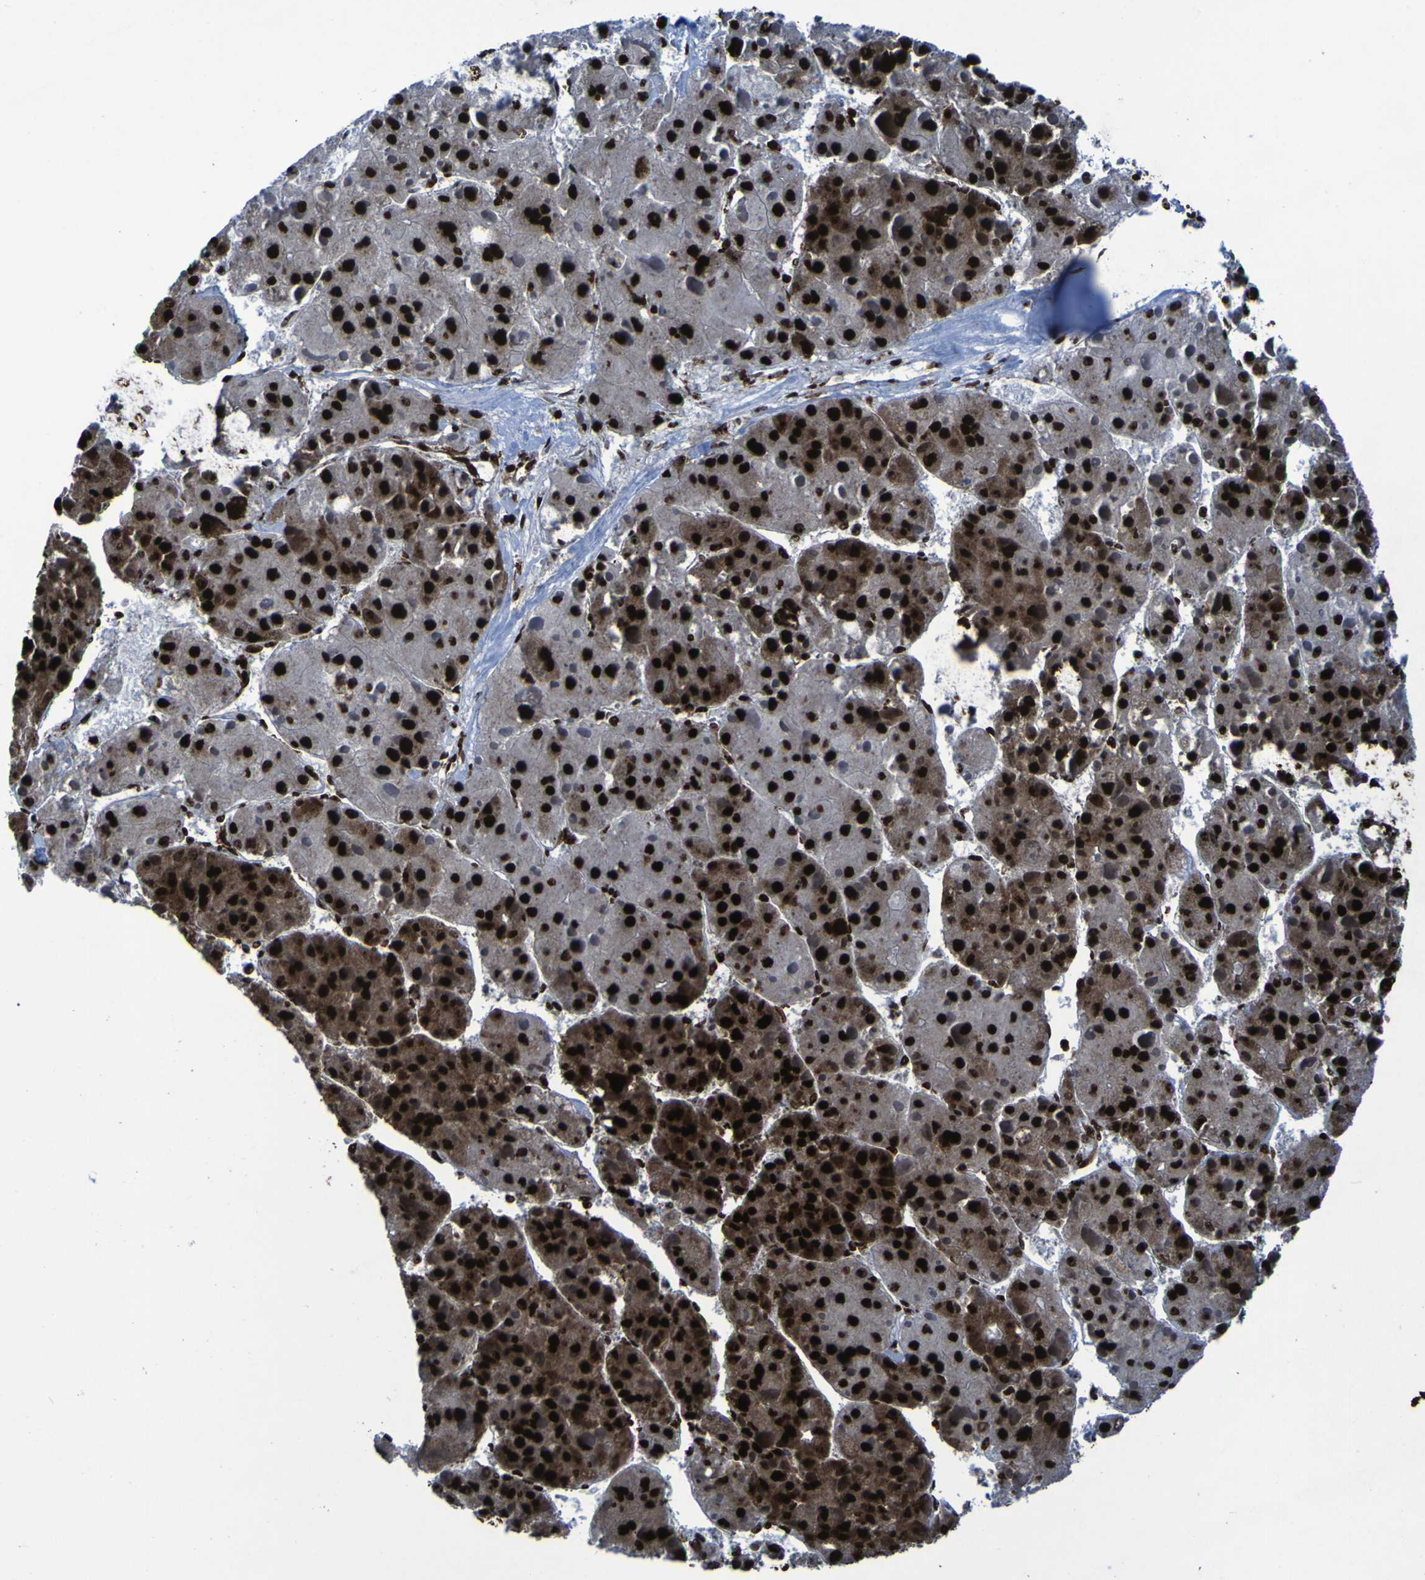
{"staining": {"intensity": "strong", "quantity": ">75%", "location": "nuclear"}, "tissue": "liver cancer", "cell_type": "Tumor cells", "image_type": "cancer", "snomed": [{"axis": "morphology", "description": "Carcinoma, Hepatocellular, NOS"}, {"axis": "topography", "description": "Liver"}], "caption": "Immunohistochemistry of human liver hepatocellular carcinoma exhibits high levels of strong nuclear expression in about >75% of tumor cells.", "gene": "NPM1", "patient": {"sex": "female", "age": 73}}